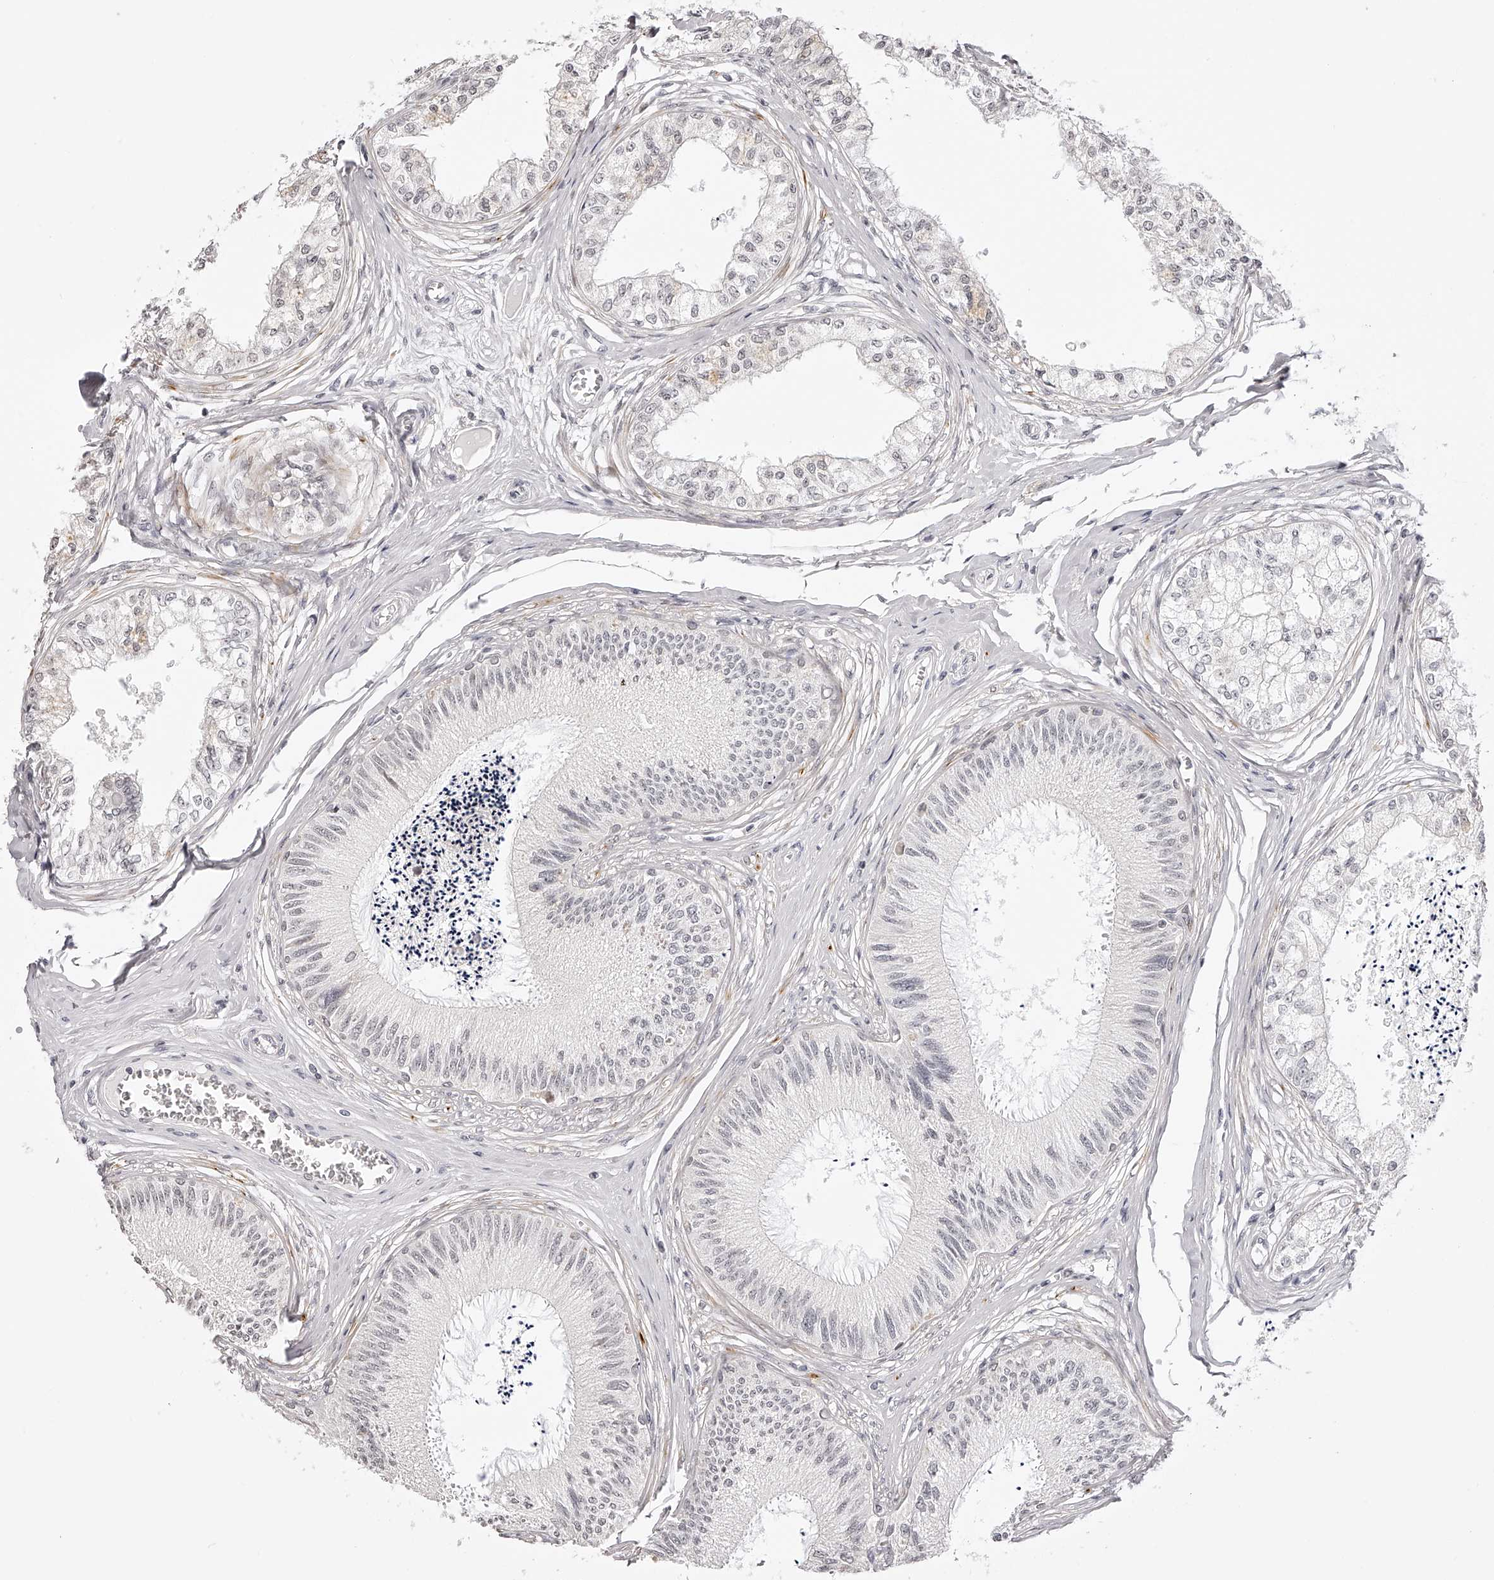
{"staining": {"intensity": "weak", "quantity": "25%-75%", "location": "nuclear"}, "tissue": "epididymis", "cell_type": "Glandular cells", "image_type": "normal", "snomed": [{"axis": "morphology", "description": "Normal tissue, NOS"}, {"axis": "topography", "description": "Epididymis"}], "caption": "Immunohistochemistry (IHC) image of benign epididymis stained for a protein (brown), which reveals low levels of weak nuclear expression in about 25%-75% of glandular cells.", "gene": "PLEKHG1", "patient": {"sex": "male", "age": 79}}